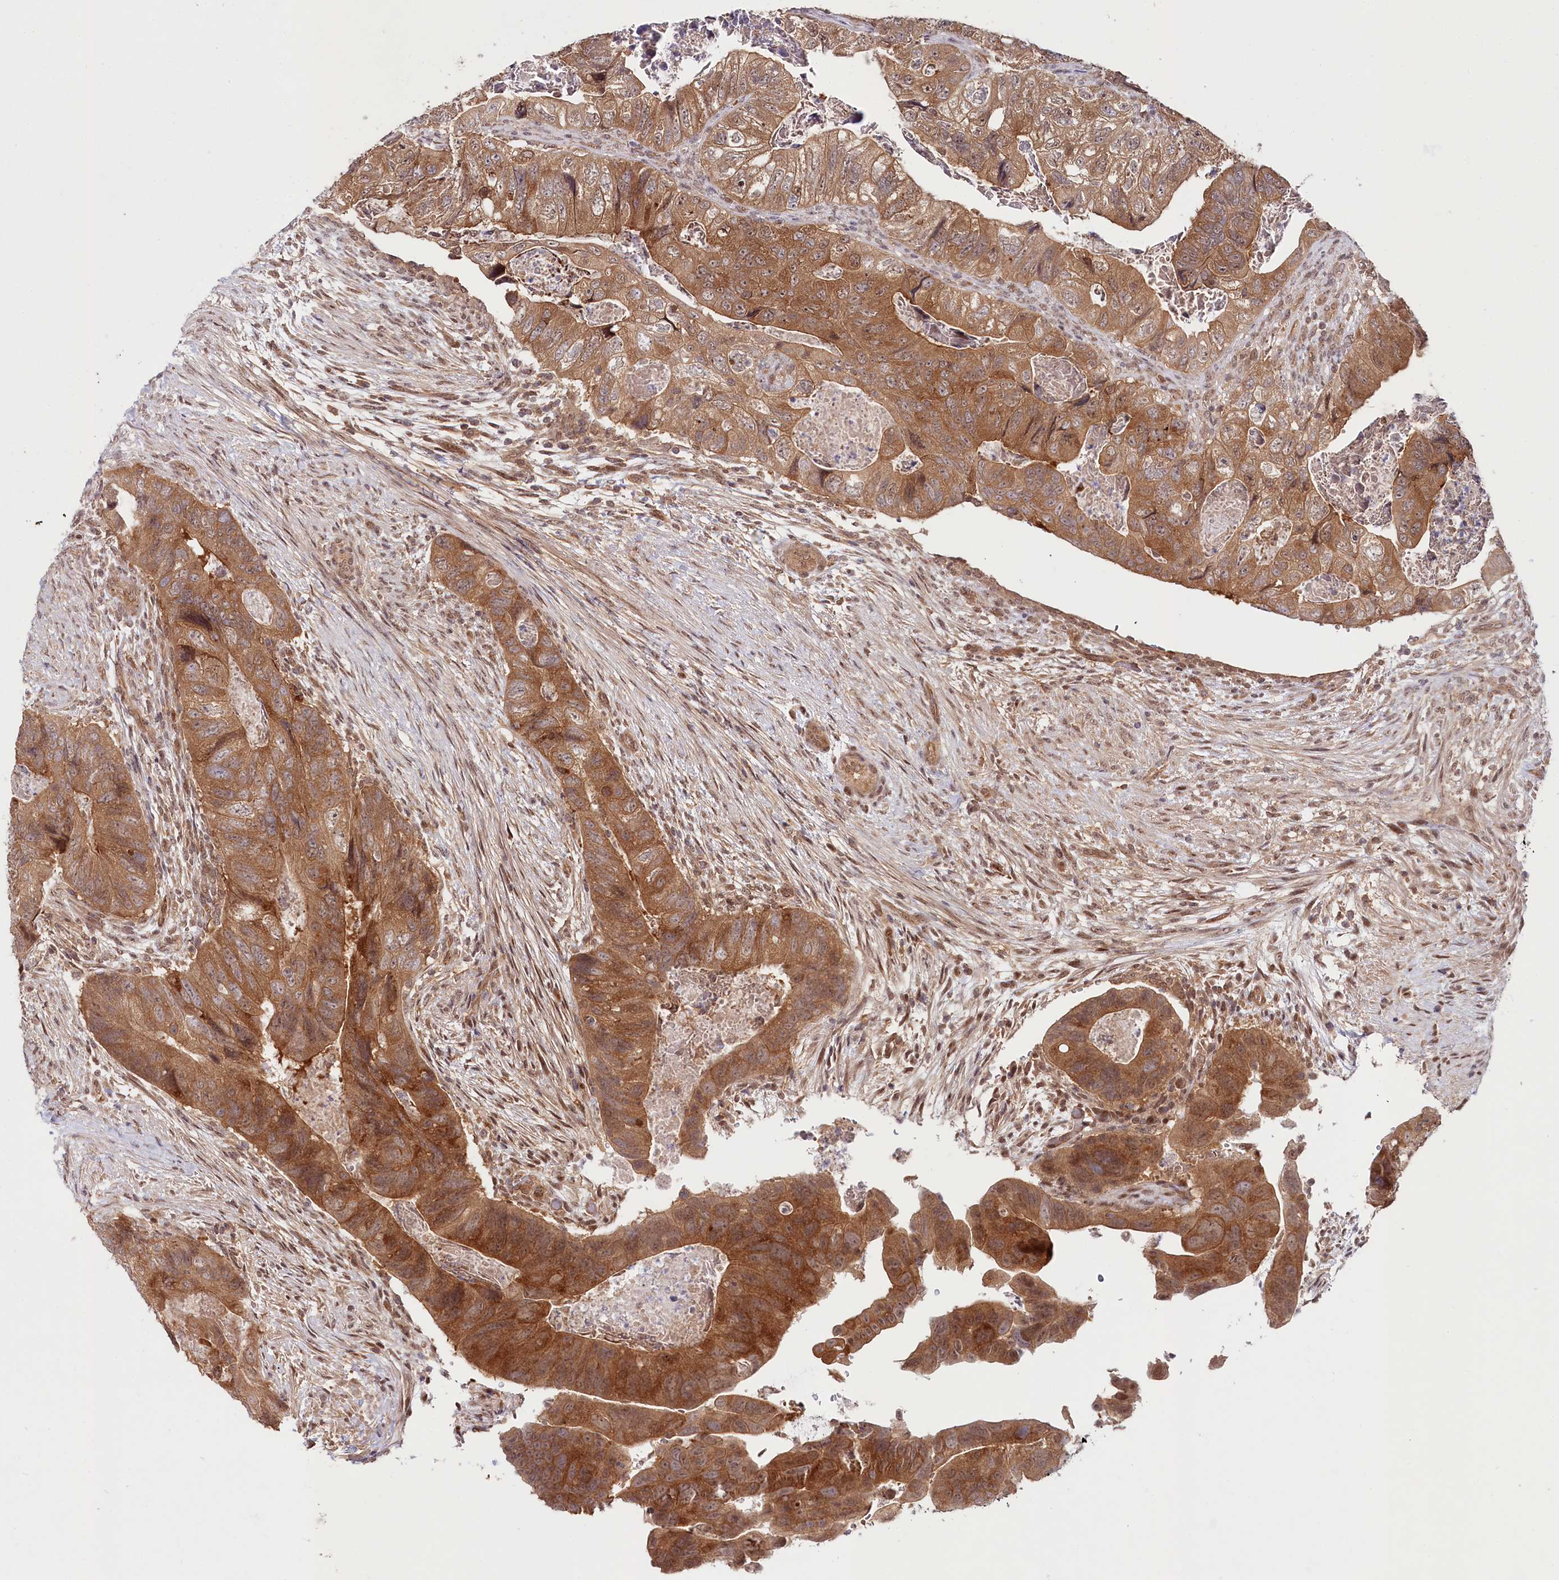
{"staining": {"intensity": "moderate", "quantity": ">75%", "location": "cytoplasmic/membranous,nuclear"}, "tissue": "colorectal cancer", "cell_type": "Tumor cells", "image_type": "cancer", "snomed": [{"axis": "morphology", "description": "Adenocarcinoma, NOS"}, {"axis": "topography", "description": "Rectum"}], "caption": "The histopathology image shows staining of colorectal cancer, revealing moderate cytoplasmic/membranous and nuclear protein staining (brown color) within tumor cells.", "gene": "CCDC65", "patient": {"sex": "male", "age": 63}}